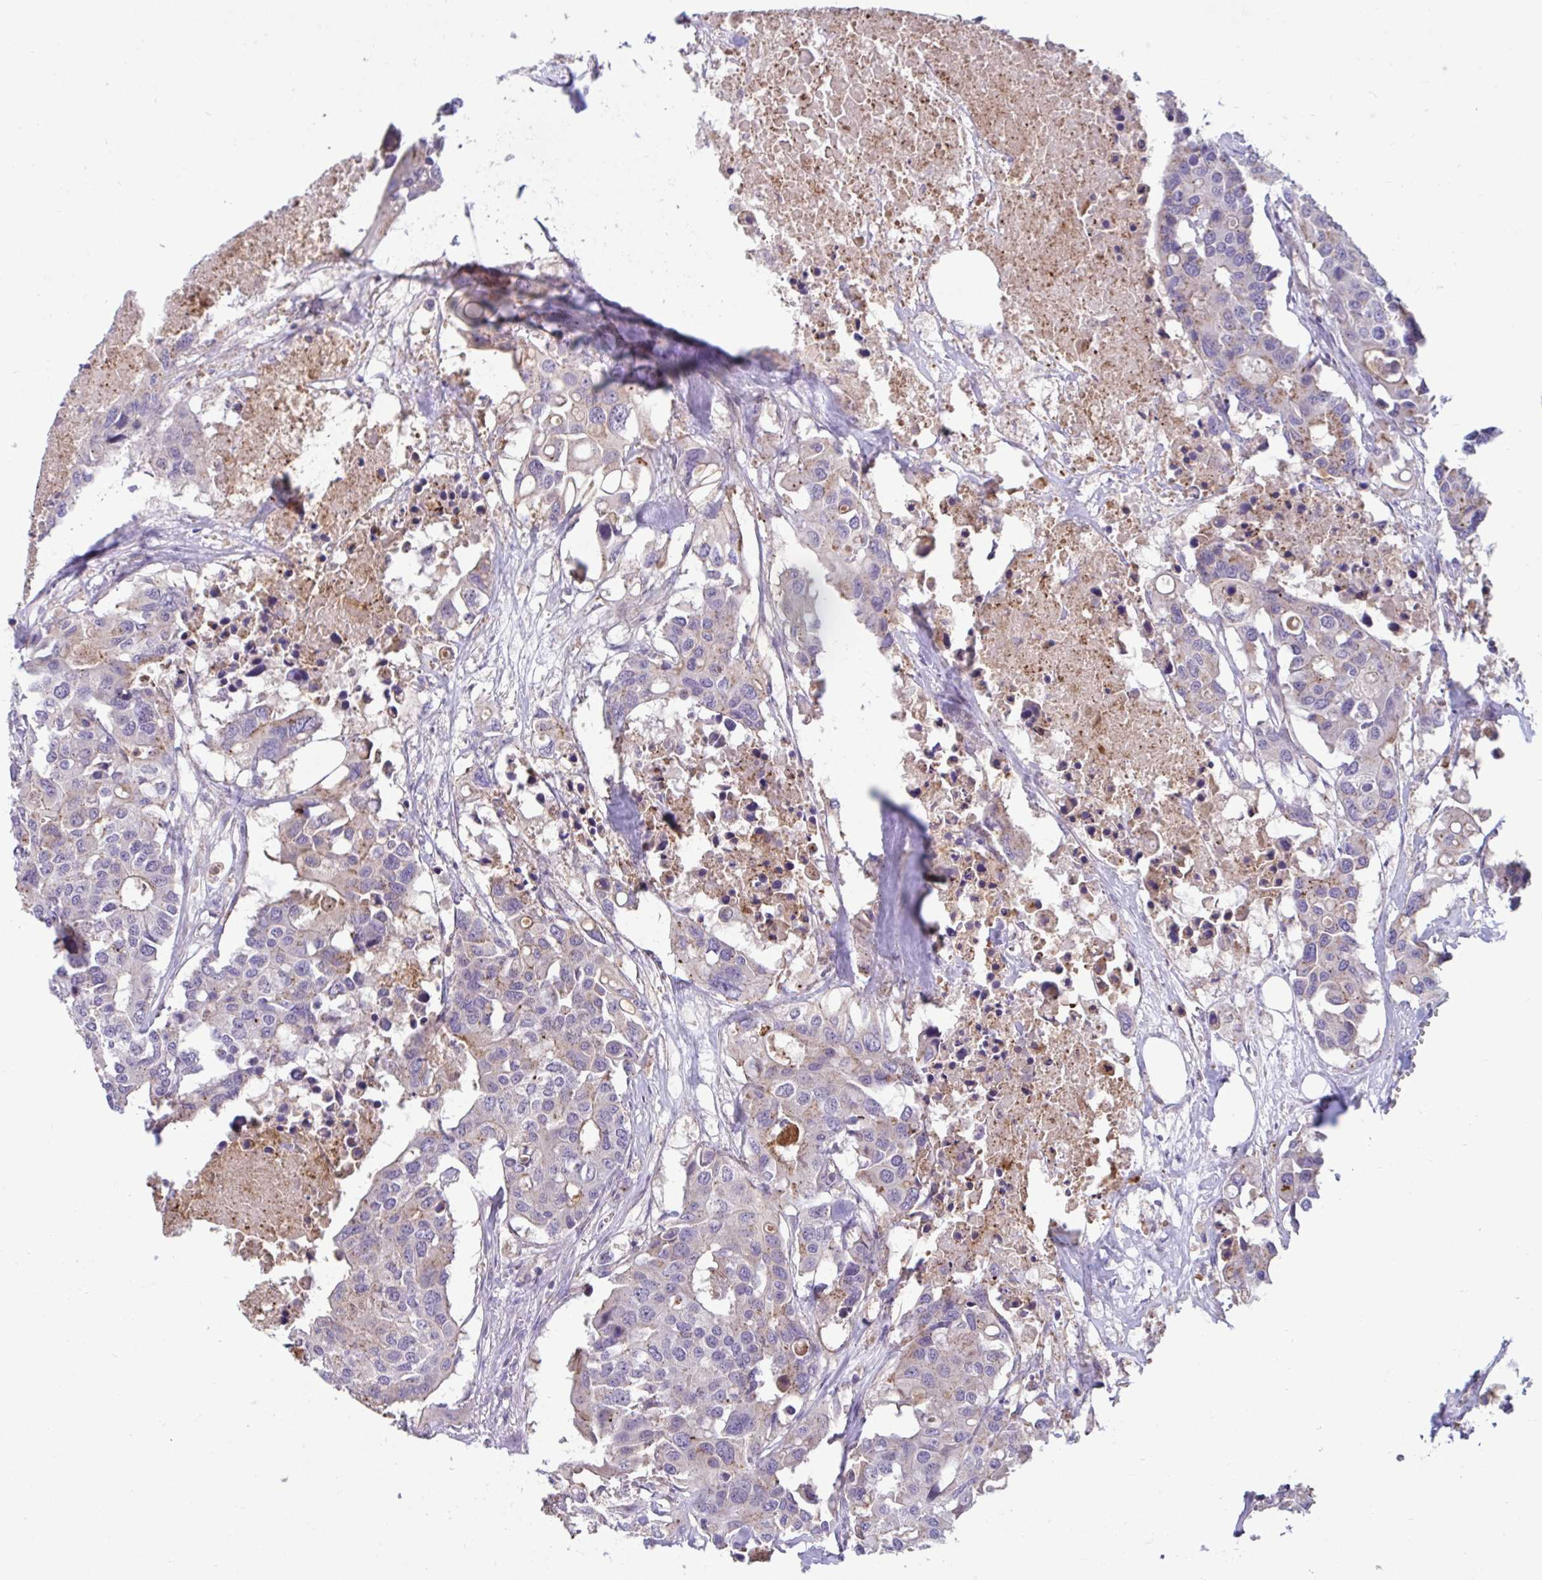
{"staining": {"intensity": "weak", "quantity": "25%-75%", "location": "cytoplasmic/membranous"}, "tissue": "colorectal cancer", "cell_type": "Tumor cells", "image_type": "cancer", "snomed": [{"axis": "morphology", "description": "Adenocarcinoma, NOS"}, {"axis": "topography", "description": "Colon"}], "caption": "Immunohistochemical staining of human adenocarcinoma (colorectal) shows weak cytoplasmic/membranous protein staining in approximately 25%-75% of tumor cells.", "gene": "IST1", "patient": {"sex": "male", "age": 77}}